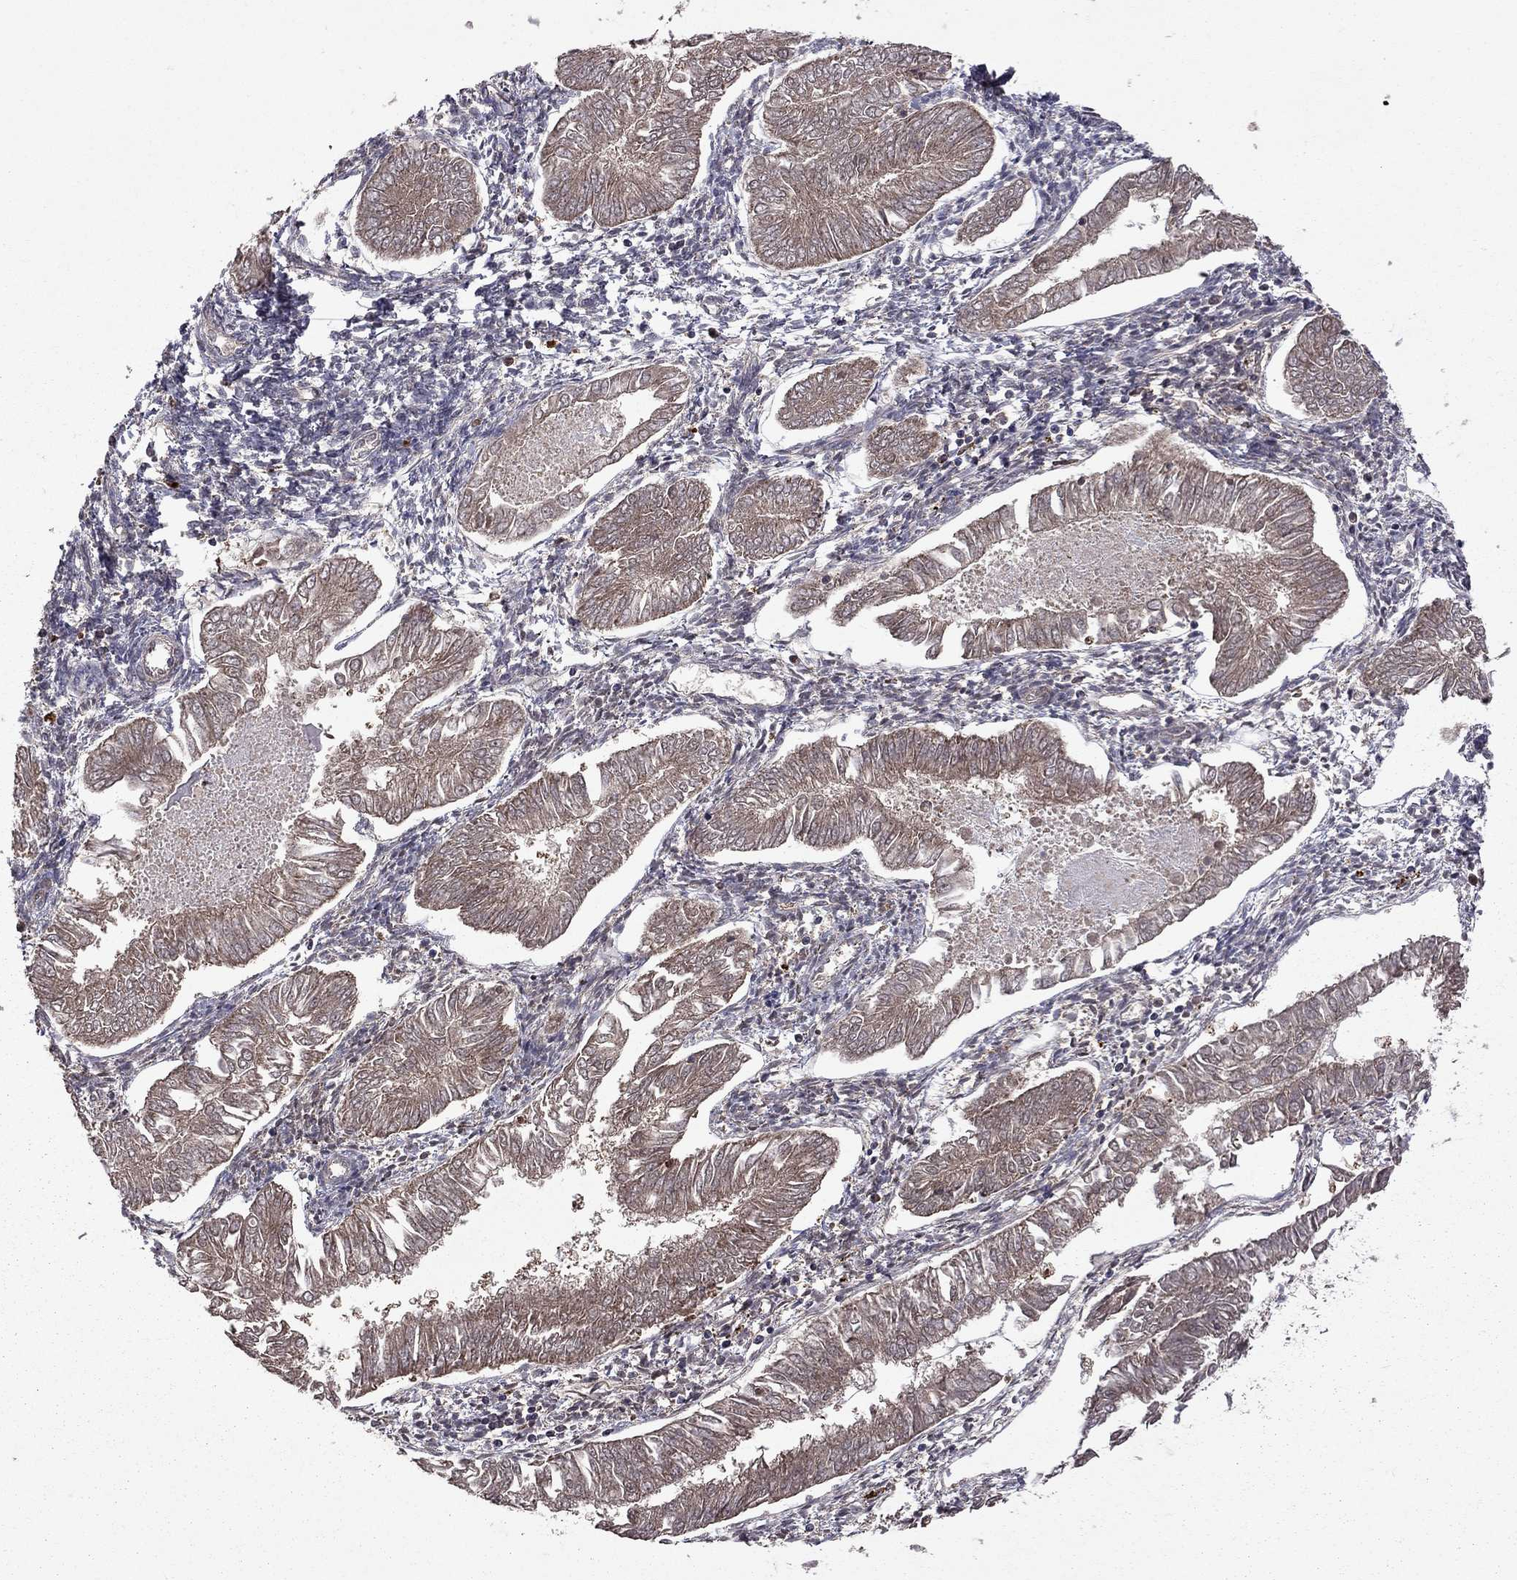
{"staining": {"intensity": "moderate", "quantity": ">75%", "location": "cytoplasmic/membranous"}, "tissue": "endometrial cancer", "cell_type": "Tumor cells", "image_type": "cancer", "snomed": [{"axis": "morphology", "description": "Adenocarcinoma, NOS"}, {"axis": "topography", "description": "Endometrium"}], "caption": "Immunohistochemistry photomicrograph of human endometrial adenocarcinoma stained for a protein (brown), which reveals medium levels of moderate cytoplasmic/membranous staining in approximately >75% of tumor cells.", "gene": "IPP", "patient": {"sex": "female", "age": 53}}